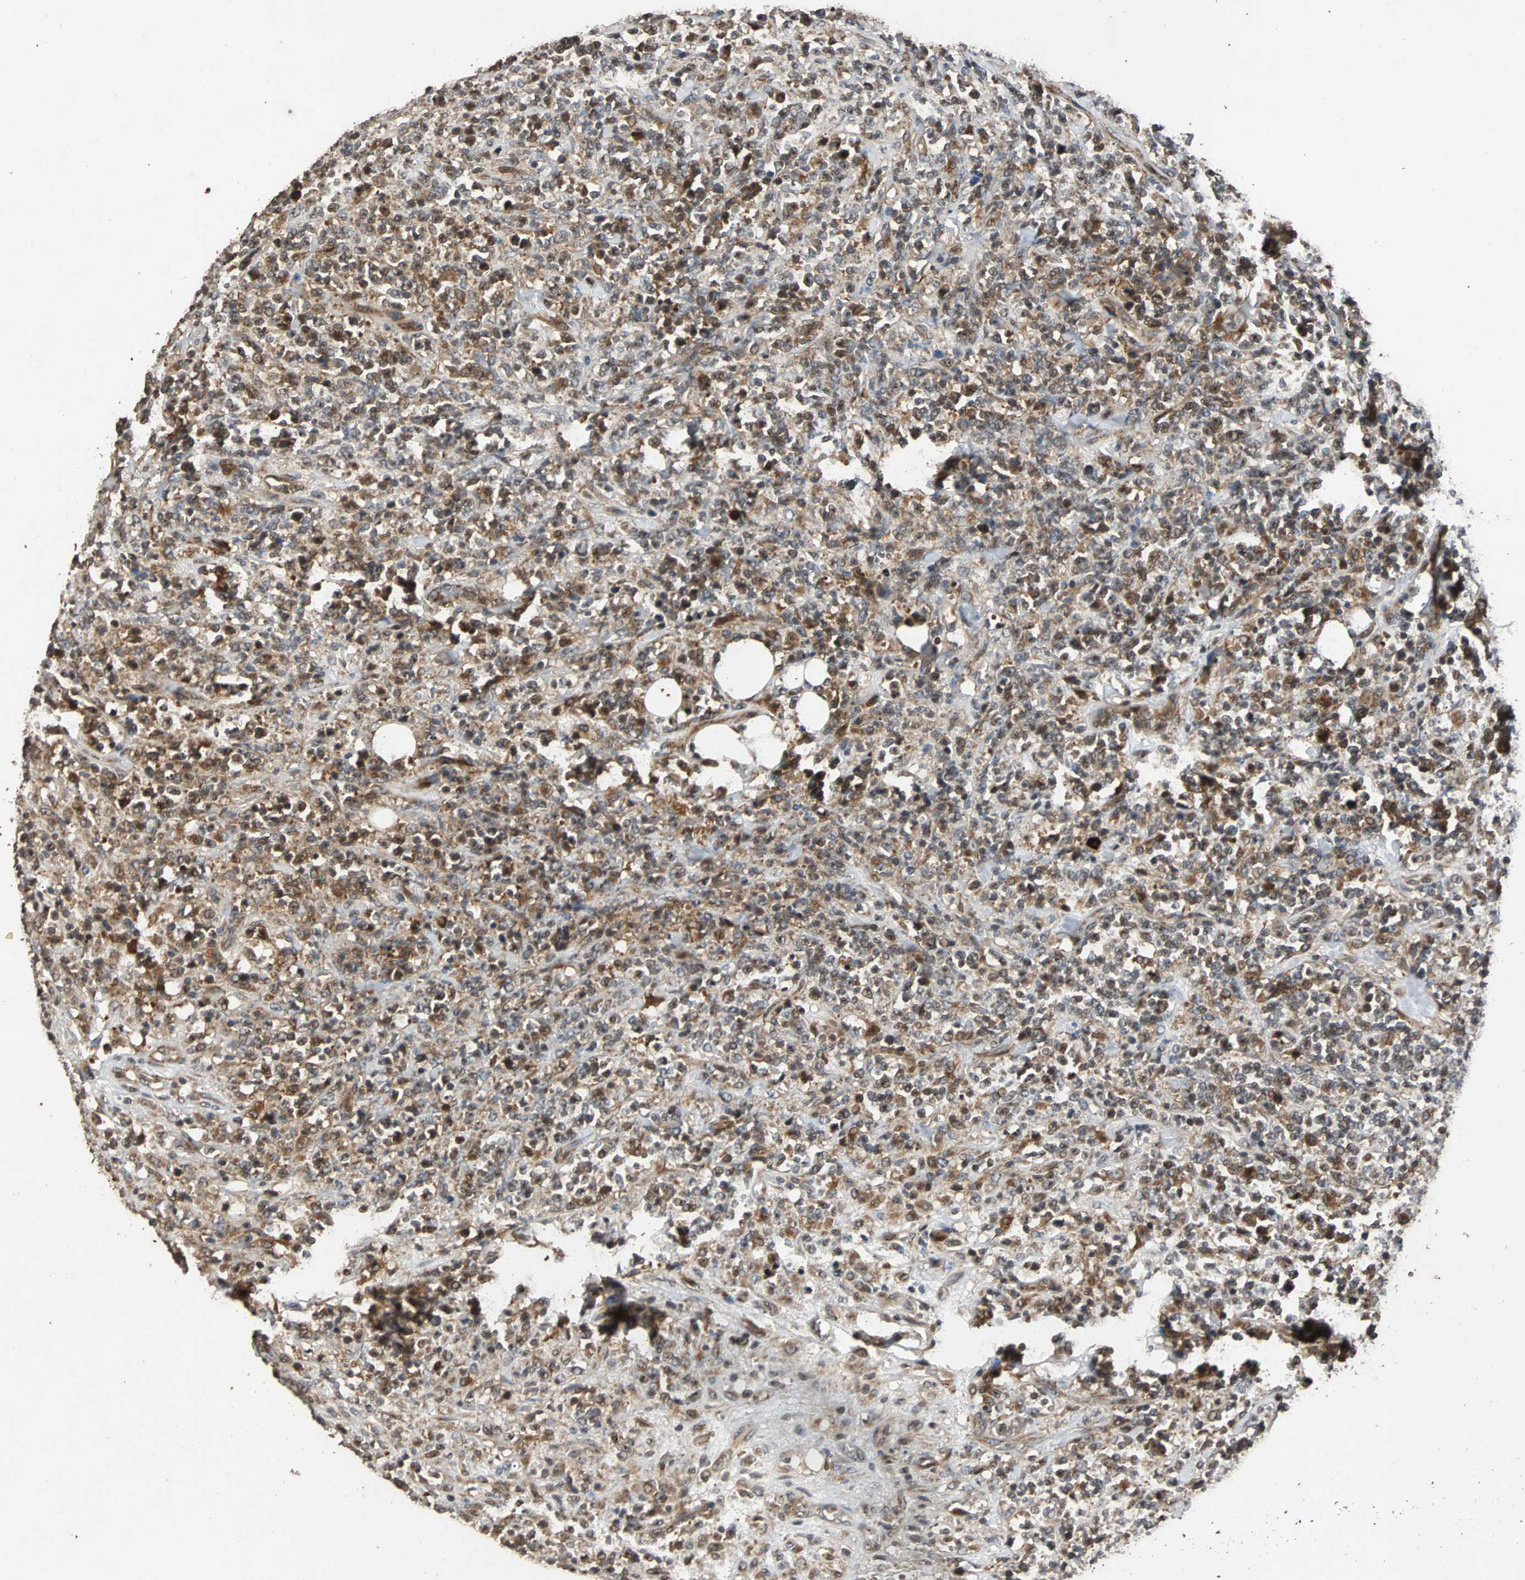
{"staining": {"intensity": "moderate", "quantity": ">75%", "location": "cytoplasmic/membranous,nuclear"}, "tissue": "lymphoma", "cell_type": "Tumor cells", "image_type": "cancer", "snomed": [{"axis": "morphology", "description": "Malignant lymphoma, non-Hodgkin's type, High grade"}, {"axis": "topography", "description": "Soft tissue"}], "caption": "The image displays immunohistochemical staining of high-grade malignant lymphoma, non-Hodgkin's type. There is moderate cytoplasmic/membranous and nuclear expression is appreciated in approximately >75% of tumor cells.", "gene": "USP31", "patient": {"sex": "male", "age": 18}}